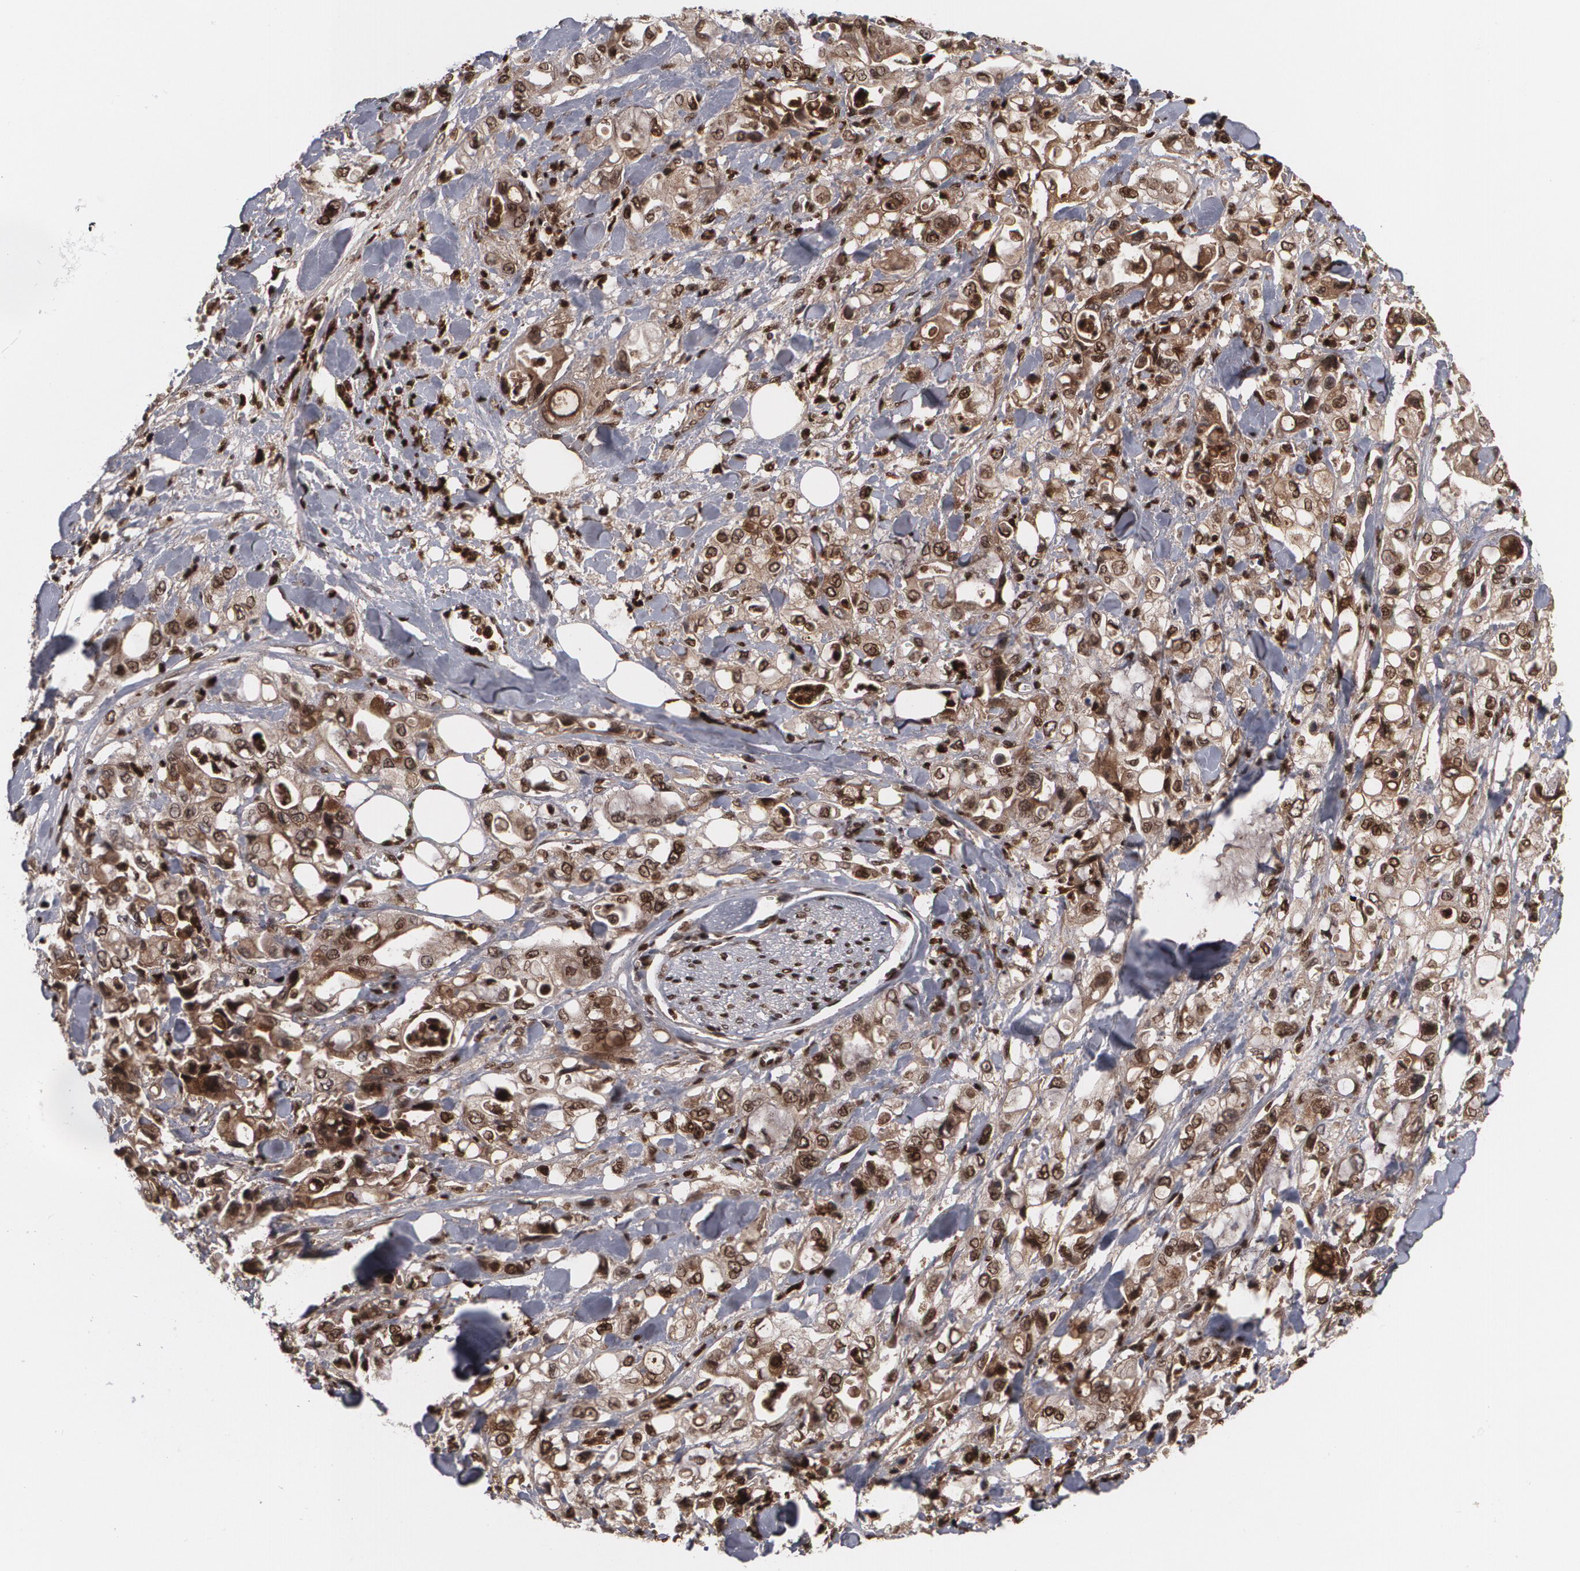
{"staining": {"intensity": "moderate", "quantity": "25%-75%", "location": "cytoplasmic/membranous"}, "tissue": "pancreatic cancer", "cell_type": "Tumor cells", "image_type": "cancer", "snomed": [{"axis": "morphology", "description": "Adenocarcinoma, NOS"}, {"axis": "topography", "description": "Pancreas"}], "caption": "This is a photomicrograph of immunohistochemistry staining of pancreatic cancer, which shows moderate expression in the cytoplasmic/membranous of tumor cells.", "gene": "LRG1", "patient": {"sex": "male", "age": 70}}